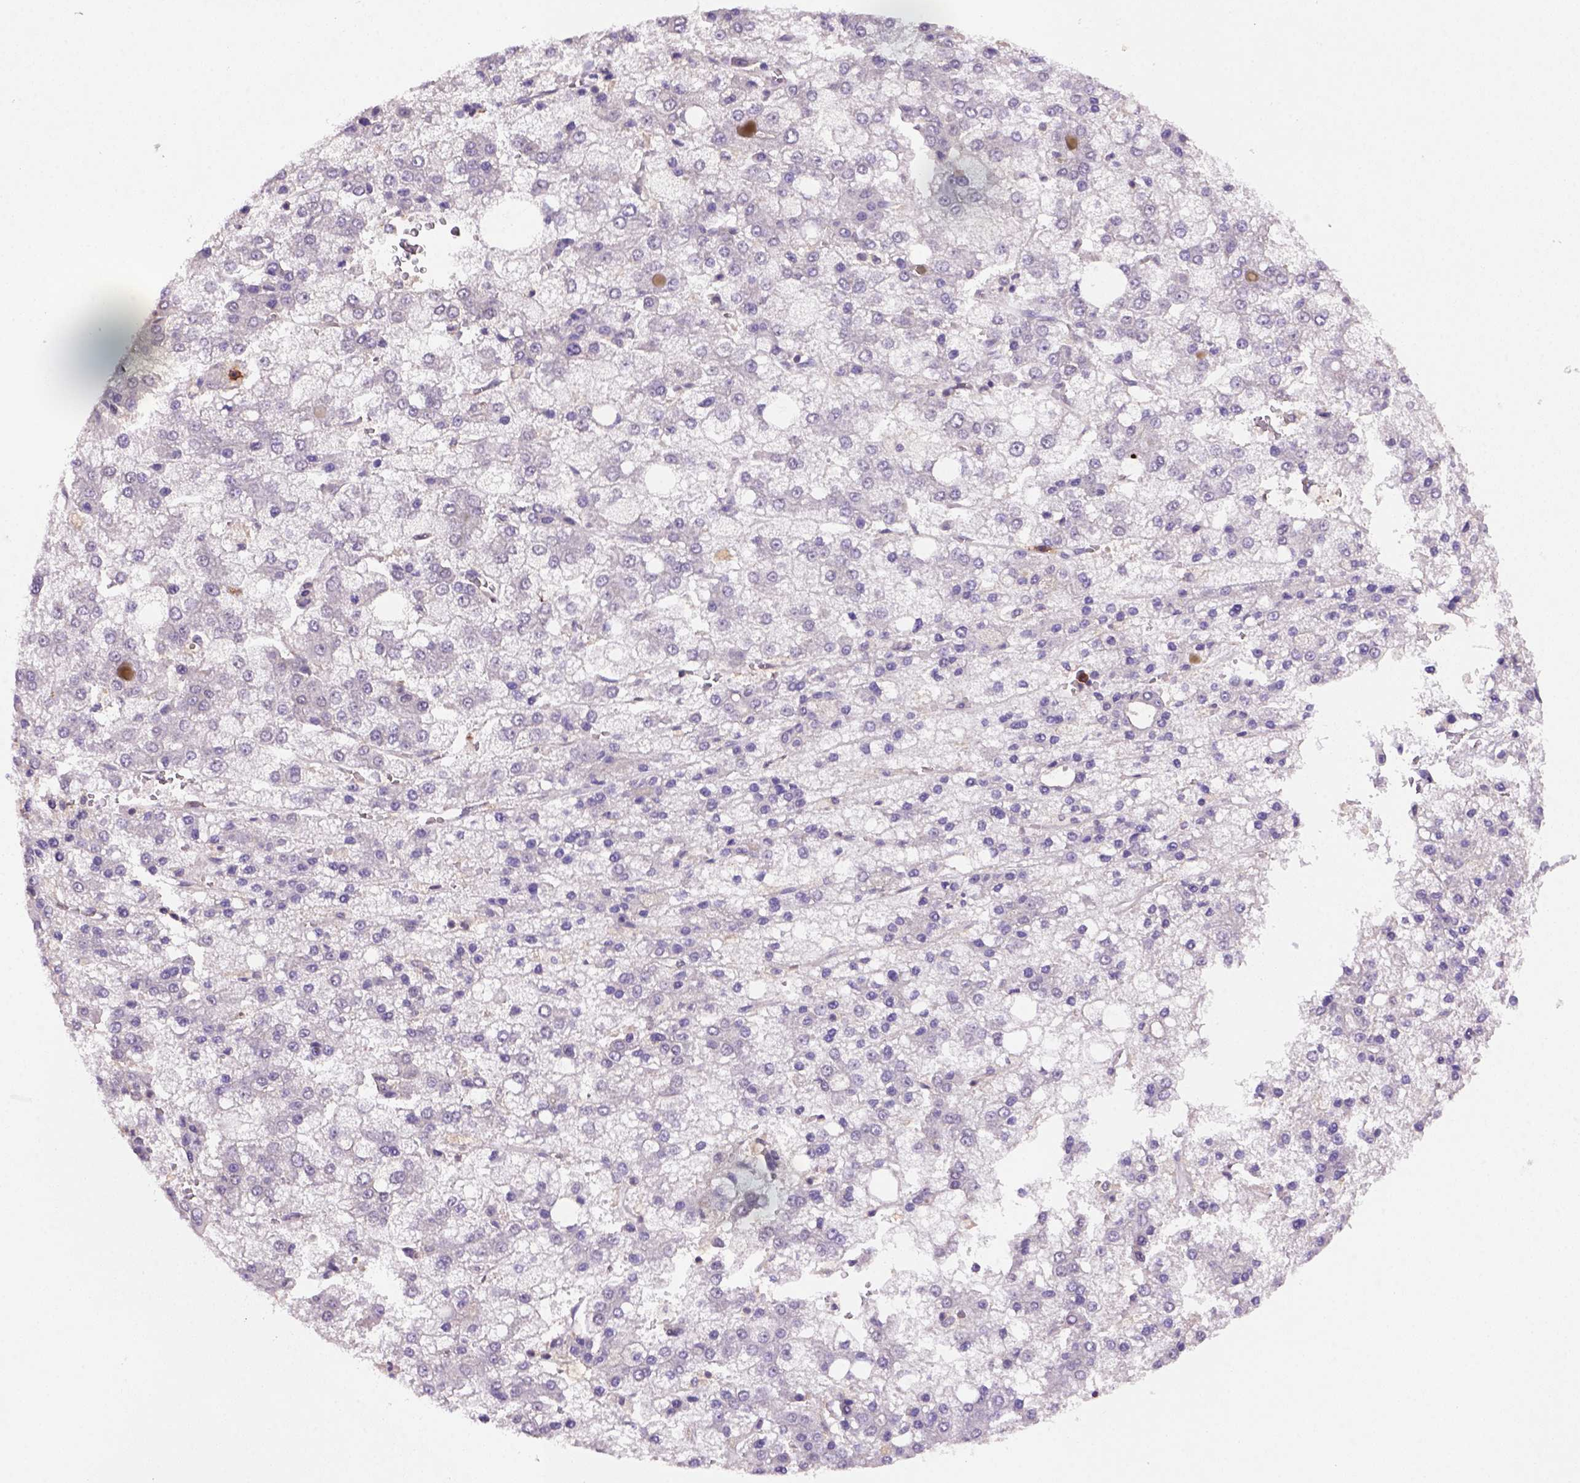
{"staining": {"intensity": "weak", "quantity": "25%-75%", "location": "cytoplasmic/membranous,nuclear"}, "tissue": "liver cancer", "cell_type": "Tumor cells", "image_type": "cancer", "snomed": [{"axis": "morphology", "description": "Carcinoma, Hepatocellular, NOS"}, {"axis": "topography", "description": "Liver"}], "caption": "Liver cancer tissue reveals weak cytoplasmic/membranous and nuclear positivity in about 25%-75% of tumor cells, visualized by immunohistochemistry. (DAB (3,3'-diaminobenzidine) IHC with brightfield microscopy, high magnification).", "gene": "SCML4", "patient": {"sex": "male", "age": 73}}